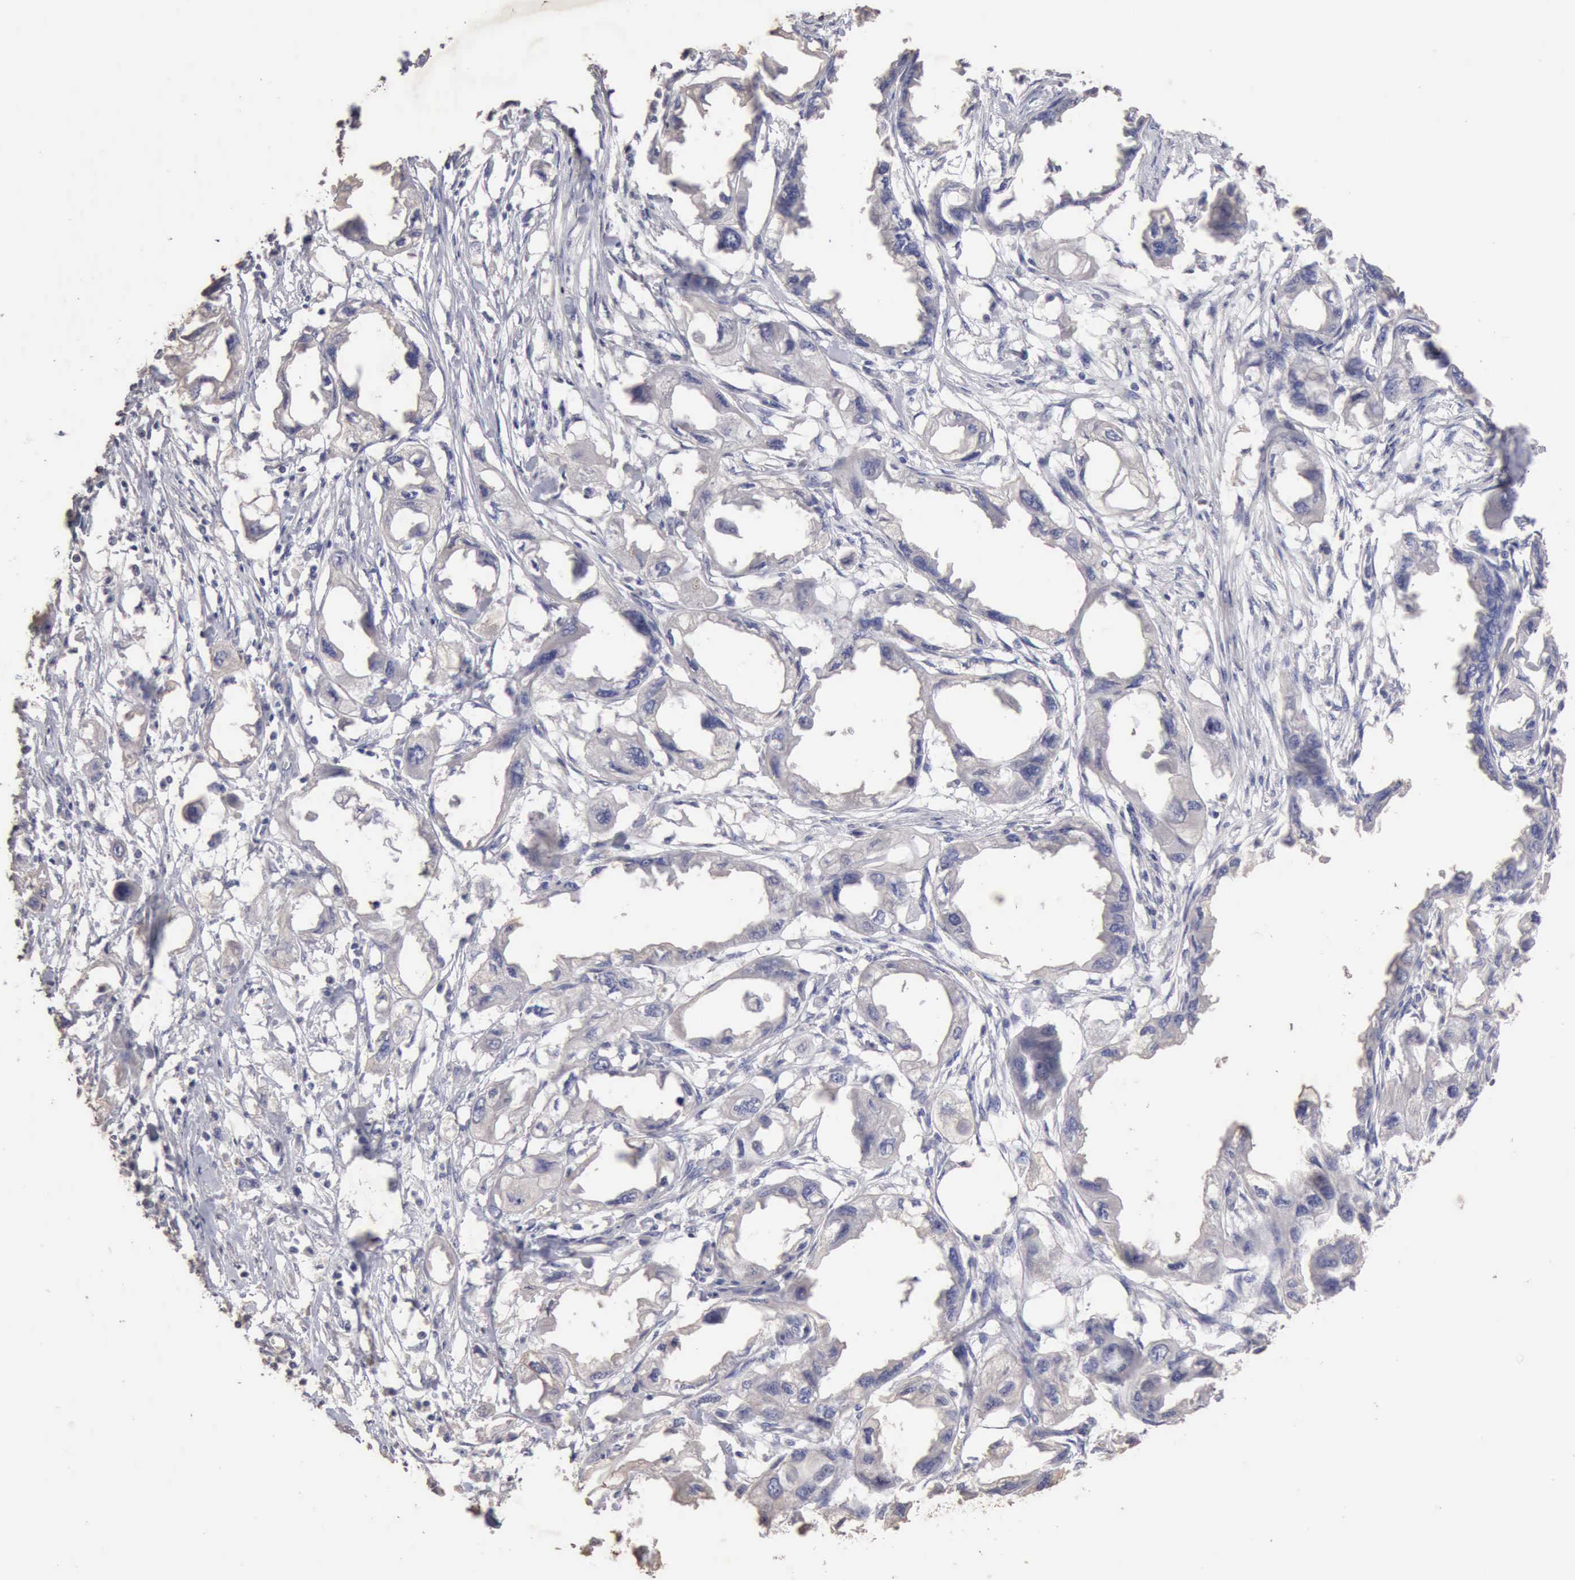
{"staining": {"intensity": "negative", "quantity": "none", "location": "none"}, "tissue": "endometrial cancer", "cell_type": "Tumor cells", "image_type": "cancer", "snomed": [{"axis": "morphology", "description": "Adenocarcinoma, NOS"}, {"axis": "topography", "description": "Endometrium"}], "caption": "The histopathology image displays no significant expression in tumor cells of endometrial cancer. Brightfield microscopy of immunohistochemistry (IHC) stained with DAB (brown) and hematoxylin (blue), captured at high magnification.", "gene": "KRT6B", "patient": {"sex": "female", "age": 67}}